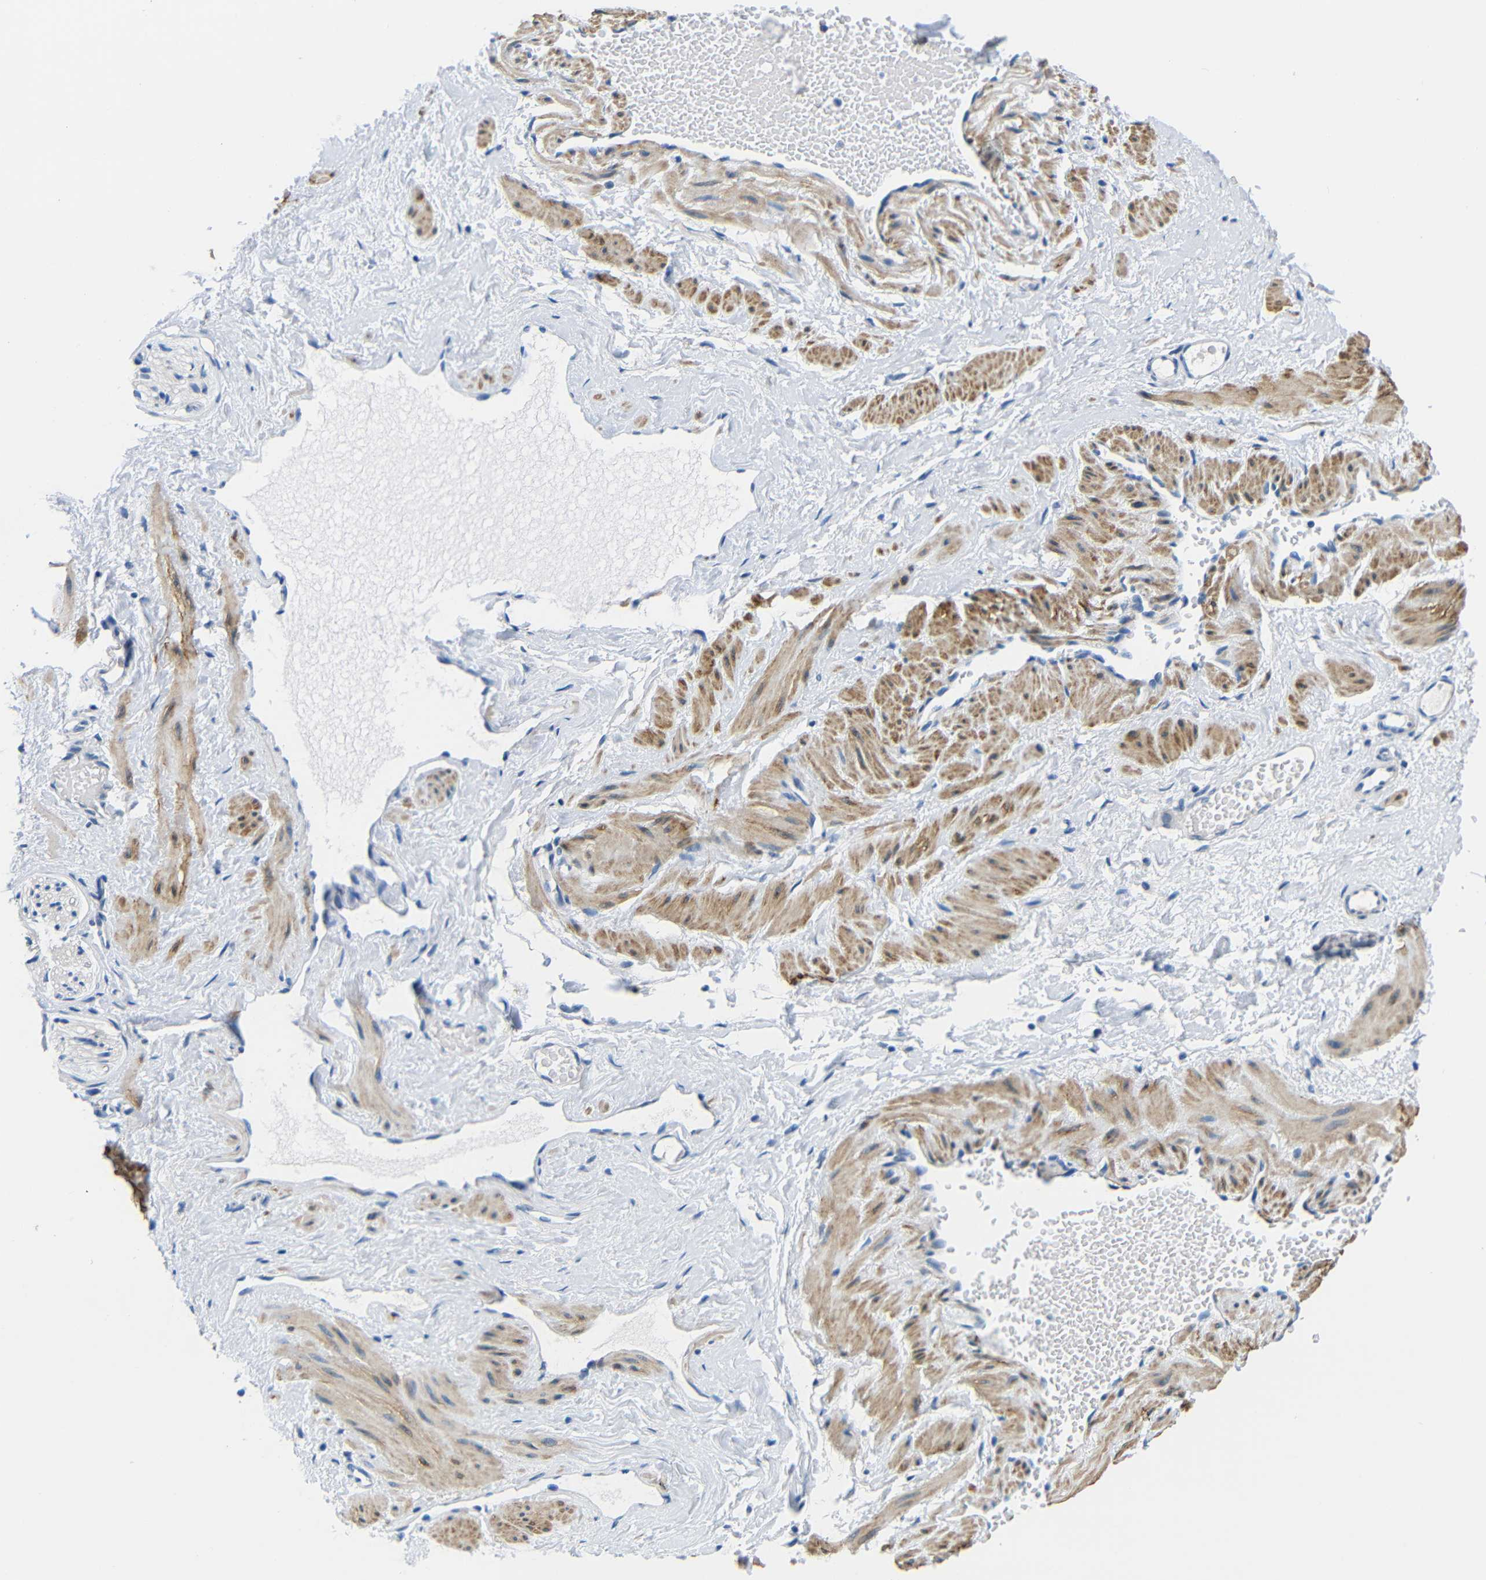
{"staining": {"intensity": "moderate", "quantity": ">75%", "location": "cytoplasmic/membranous"}, "tissue": "adipose tissue", "cell_type": "Adipocytes", "image_type": "normal", "snomed": [{"axis": "morphology", "description": "Normal tissue, NOS"}, {"axis": "topography", "description": "Soft tissue"}, {"axis": "topography", "description": "Vascular tissue"}], "caption": "The immunohistochemical stain shows moderate cytoplasmic/membranous positivity in adipocytes of benign adipose tissue.", "gene": "NEGR1", "patient": {"sex": "female", "age": 35}}